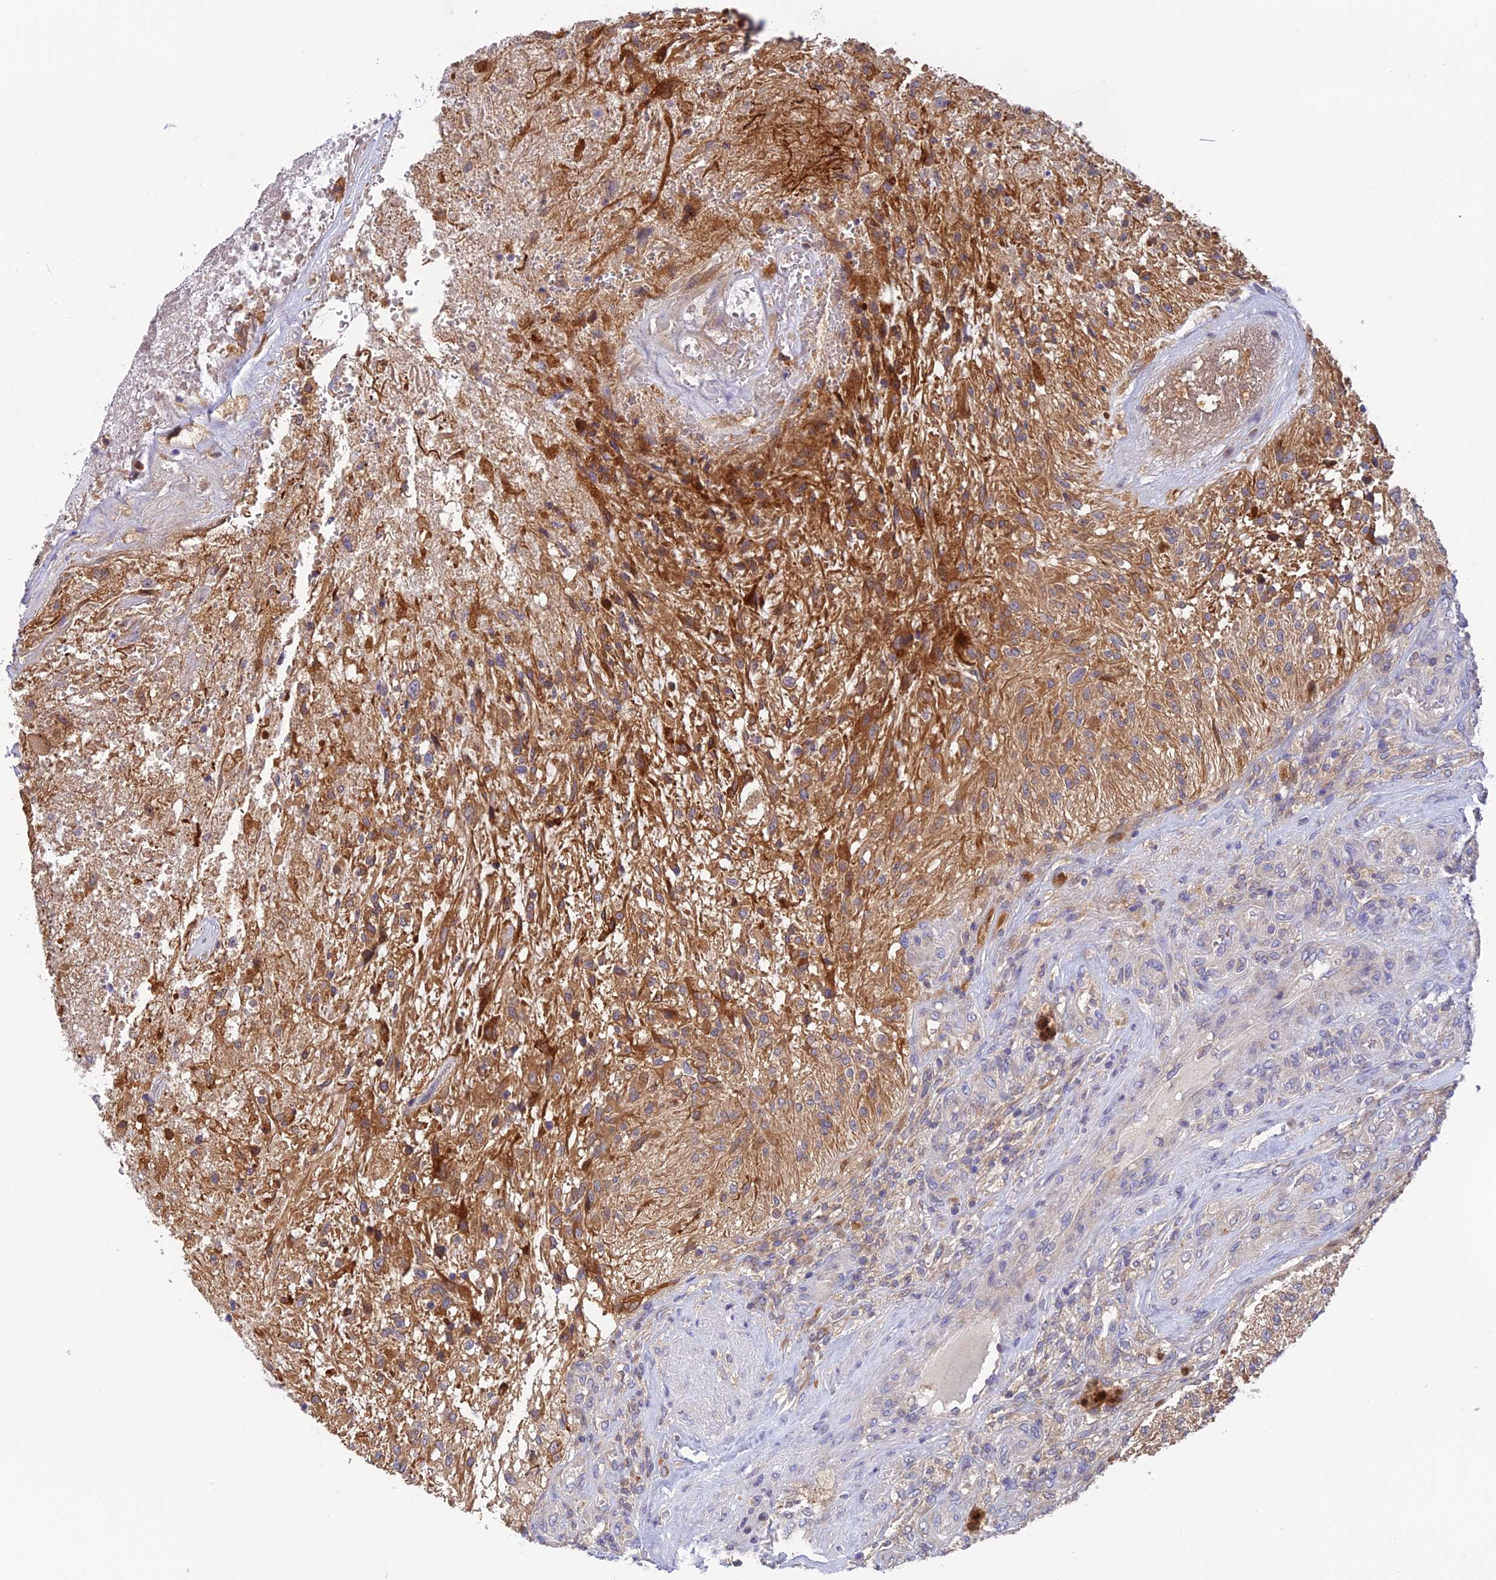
{"staining": {"intensity": "moderate", "quantity": ">75%", "location": "cytoplasmic/membranous"}, "tissue": "glioma", "cell_type": "Tumor cells", "image_type": "cancer", "snomed": [{"axis": "morphology", "description": "Glioma, malignant, High grade"}, {"axis": "topography", "description": "Brain"}], "caption": "Immunohistochemical staining of malignant high-grade glioma exhibits medium levels of moderate cytoplasmic/membranous protein staining in approximately >75% of tumor cells. The staining was performed using DAB (3,3'-diaminobenzidine) to visualize the protein expression in brown, while the nuclei were stained in blue with hematoxylin (Magnification: 20x).", "gene": "IPO5", "patient": {"sex": "male", "age": 56}}